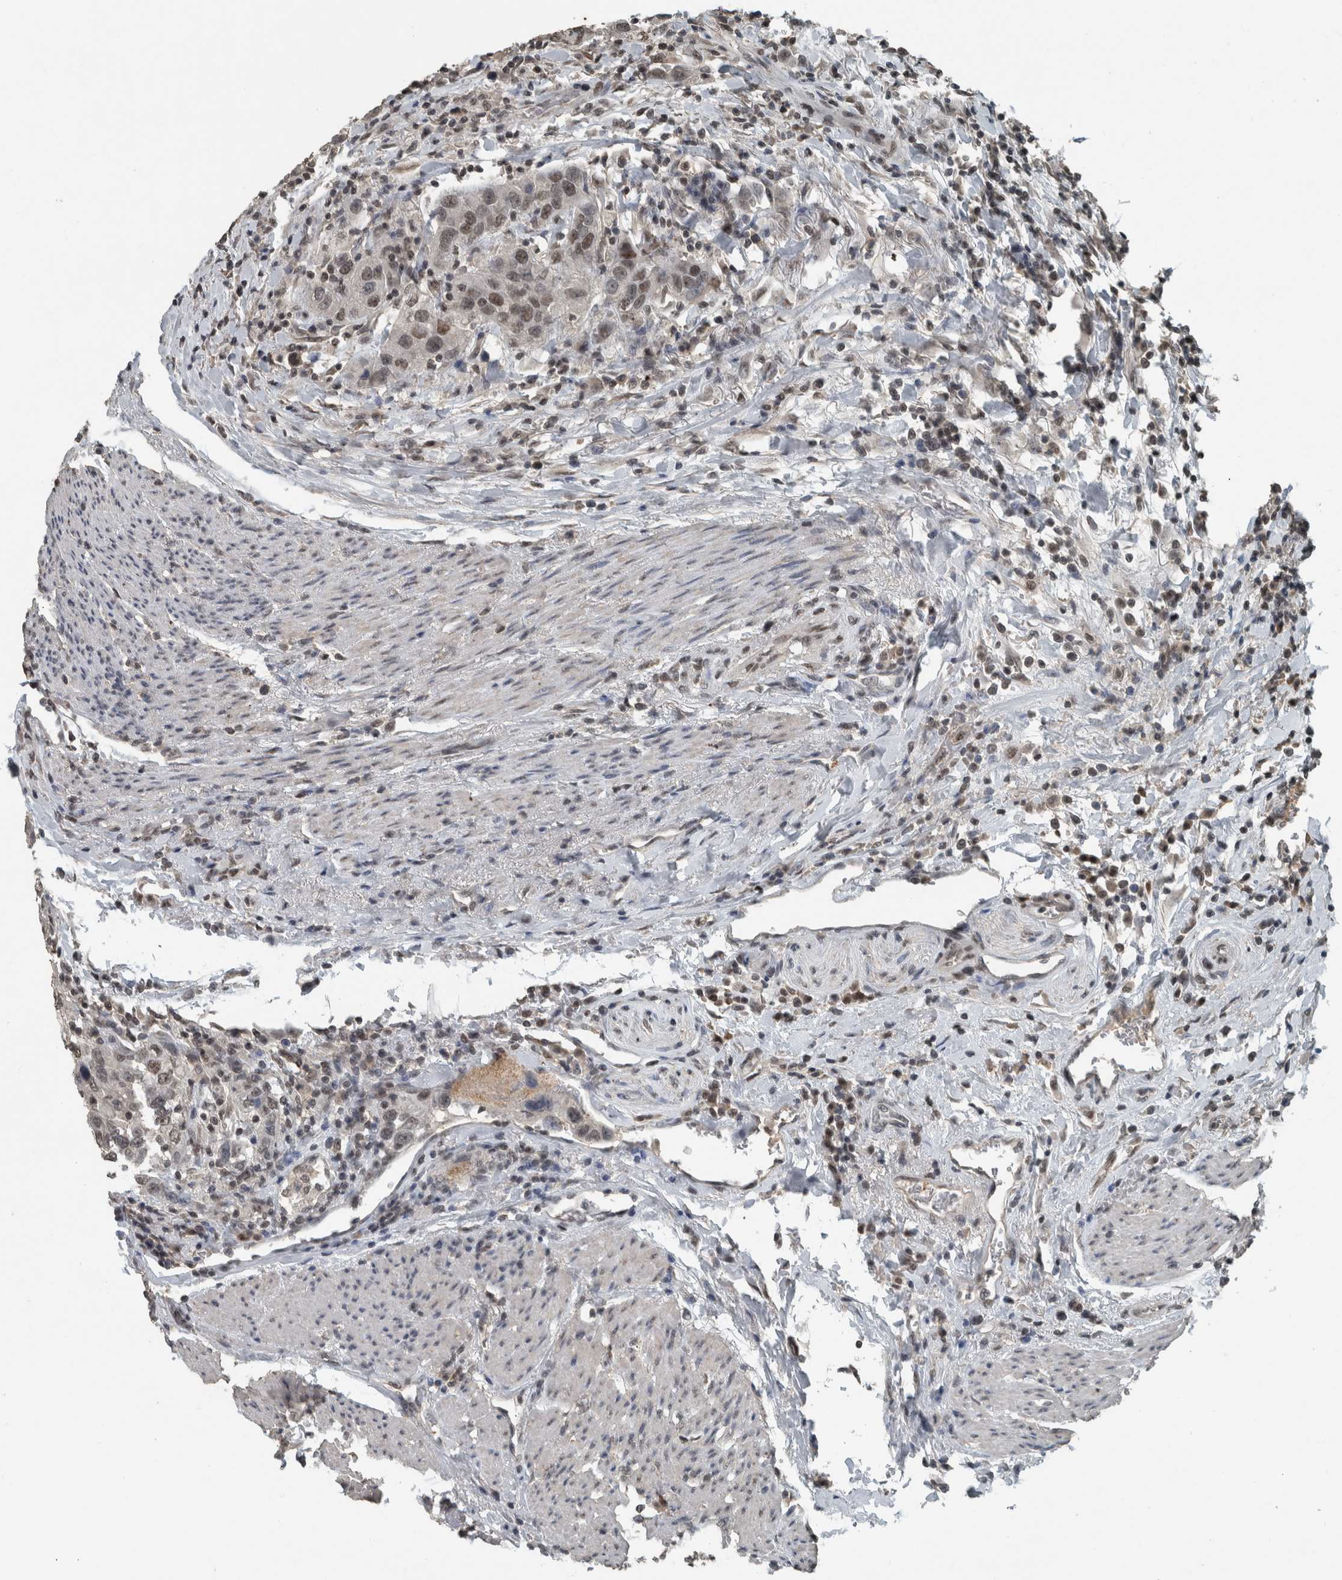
{"staining": {"intensity": "weak", "quantity": ">75%", "location": "nuclear"}, "tissue": "urothelial cancer", "cell_type": "Tumor cells", "image_type": "cancer", "snomed": [{"axis": "morphology", "description": "Urothelial carcinoma, High grade"}, {"axis": "topography", "description": "Urinary bladder"}], "caption": "Tumor cells display low levels of weak nuclear expression in approximately >75% of cells in human high-grade urothelial carcinoma. (brown staining indicates protein expression, while blue staining denotes nuclei).", "gene": "ZNF24", "patient": {"sex": "female", "age": 80}}